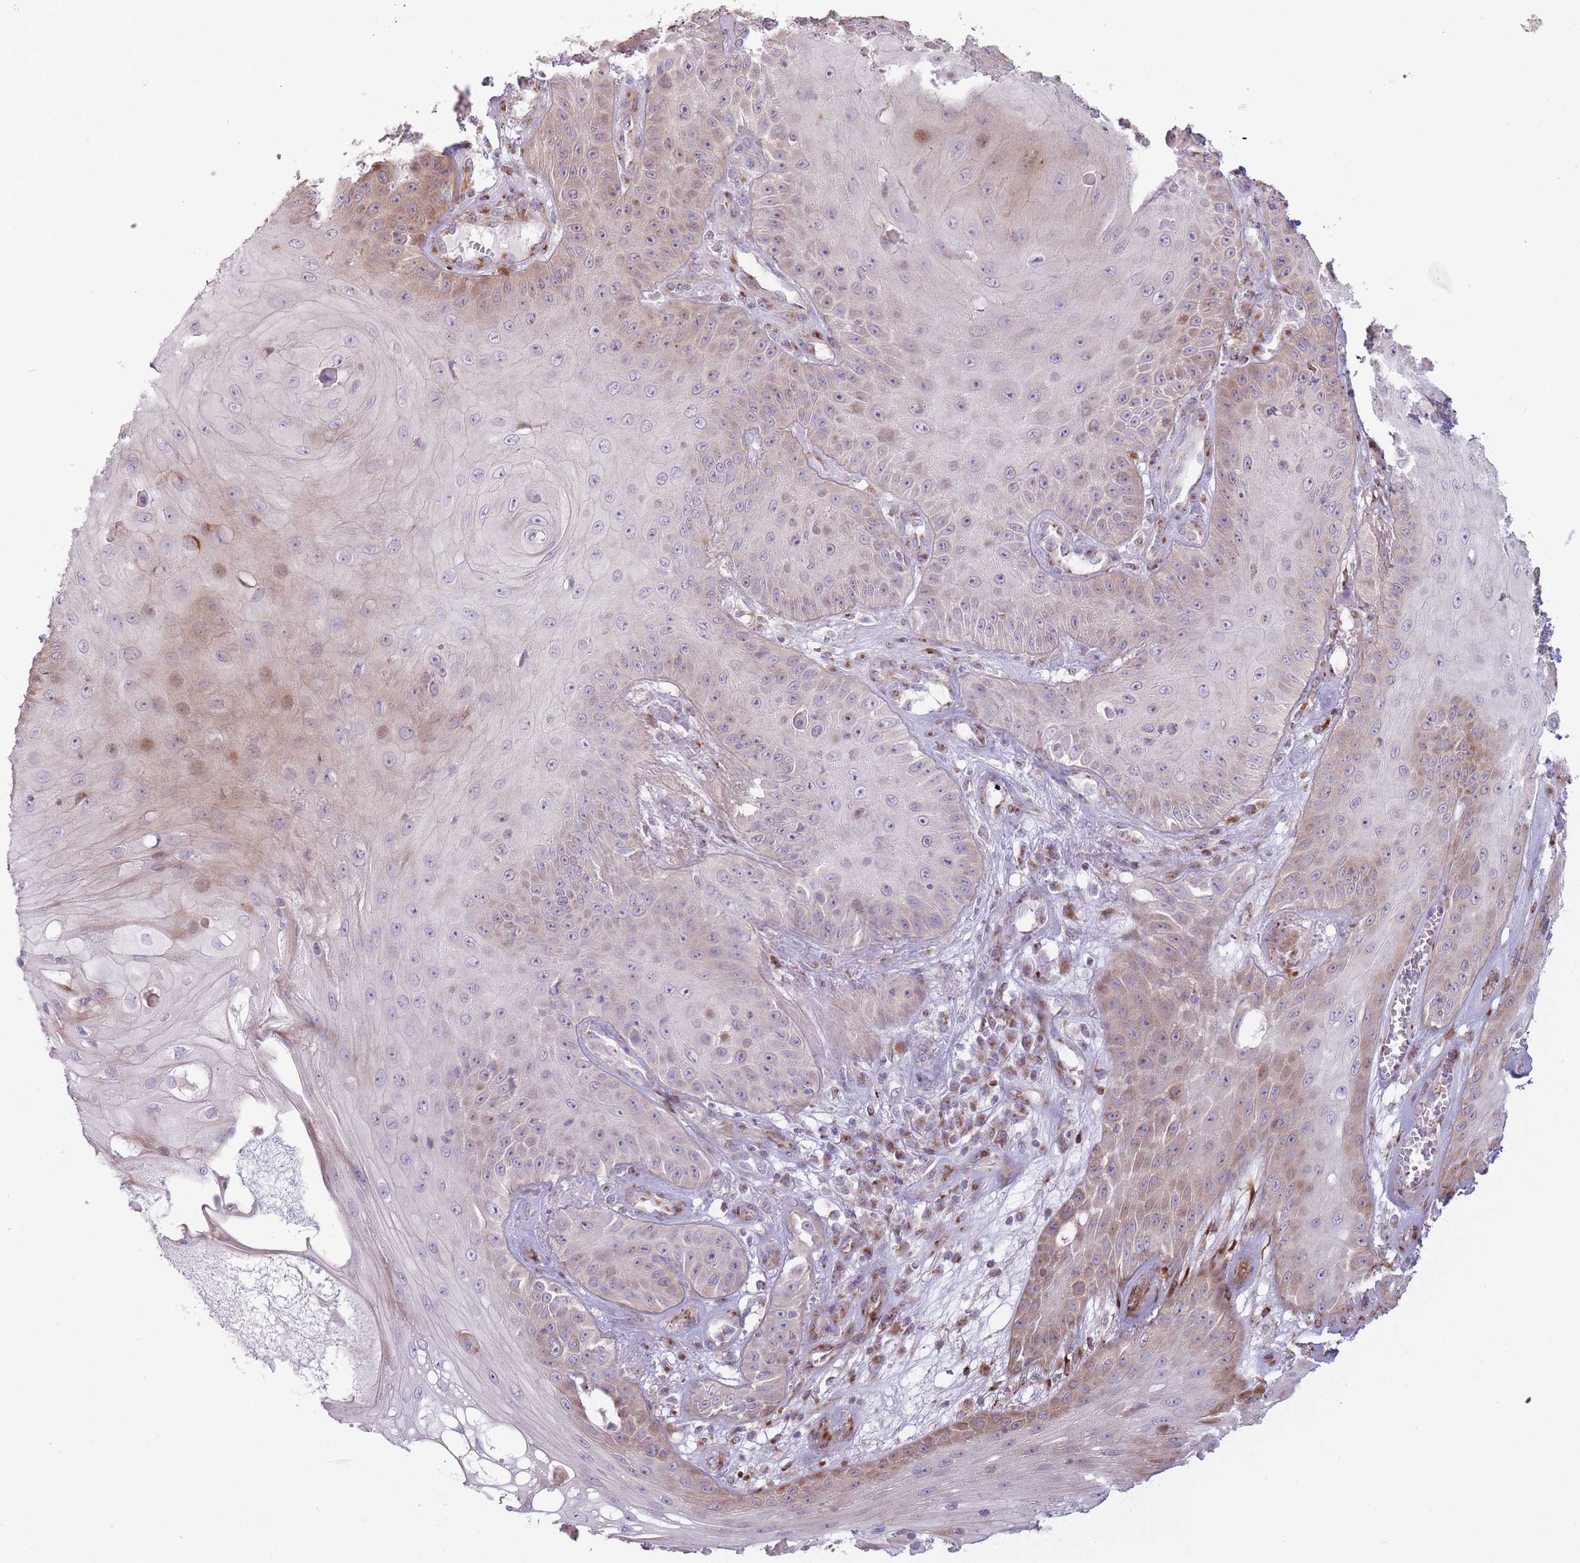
{"staining": {"intensity": "weak", "quantity": "25%-75%", "location": "cytoplasmic/membranous,nuclear"}, "tissue": "skin cancer", "cell_type": "Tumor cells", "image_type": "cancer", "snomed": [{"axis": "morphology", "description": "Squamous cell carcinoma, NOS"}, {"axis": "topography", "description": "Skin"}], "caption": "Protein staining by IHC shows weak cytoplasmic/membranous and nuclear expression in approximately 25%-75% of tumor cells in skin cancer. The staining was performed using DAB to visualize the protein expression in brown, while the nuclei were stained in blue with hematoxylin (Magnification: 20x).", "gene": "PPP3R2", "patient": {"sex": "male", "age": 70}}